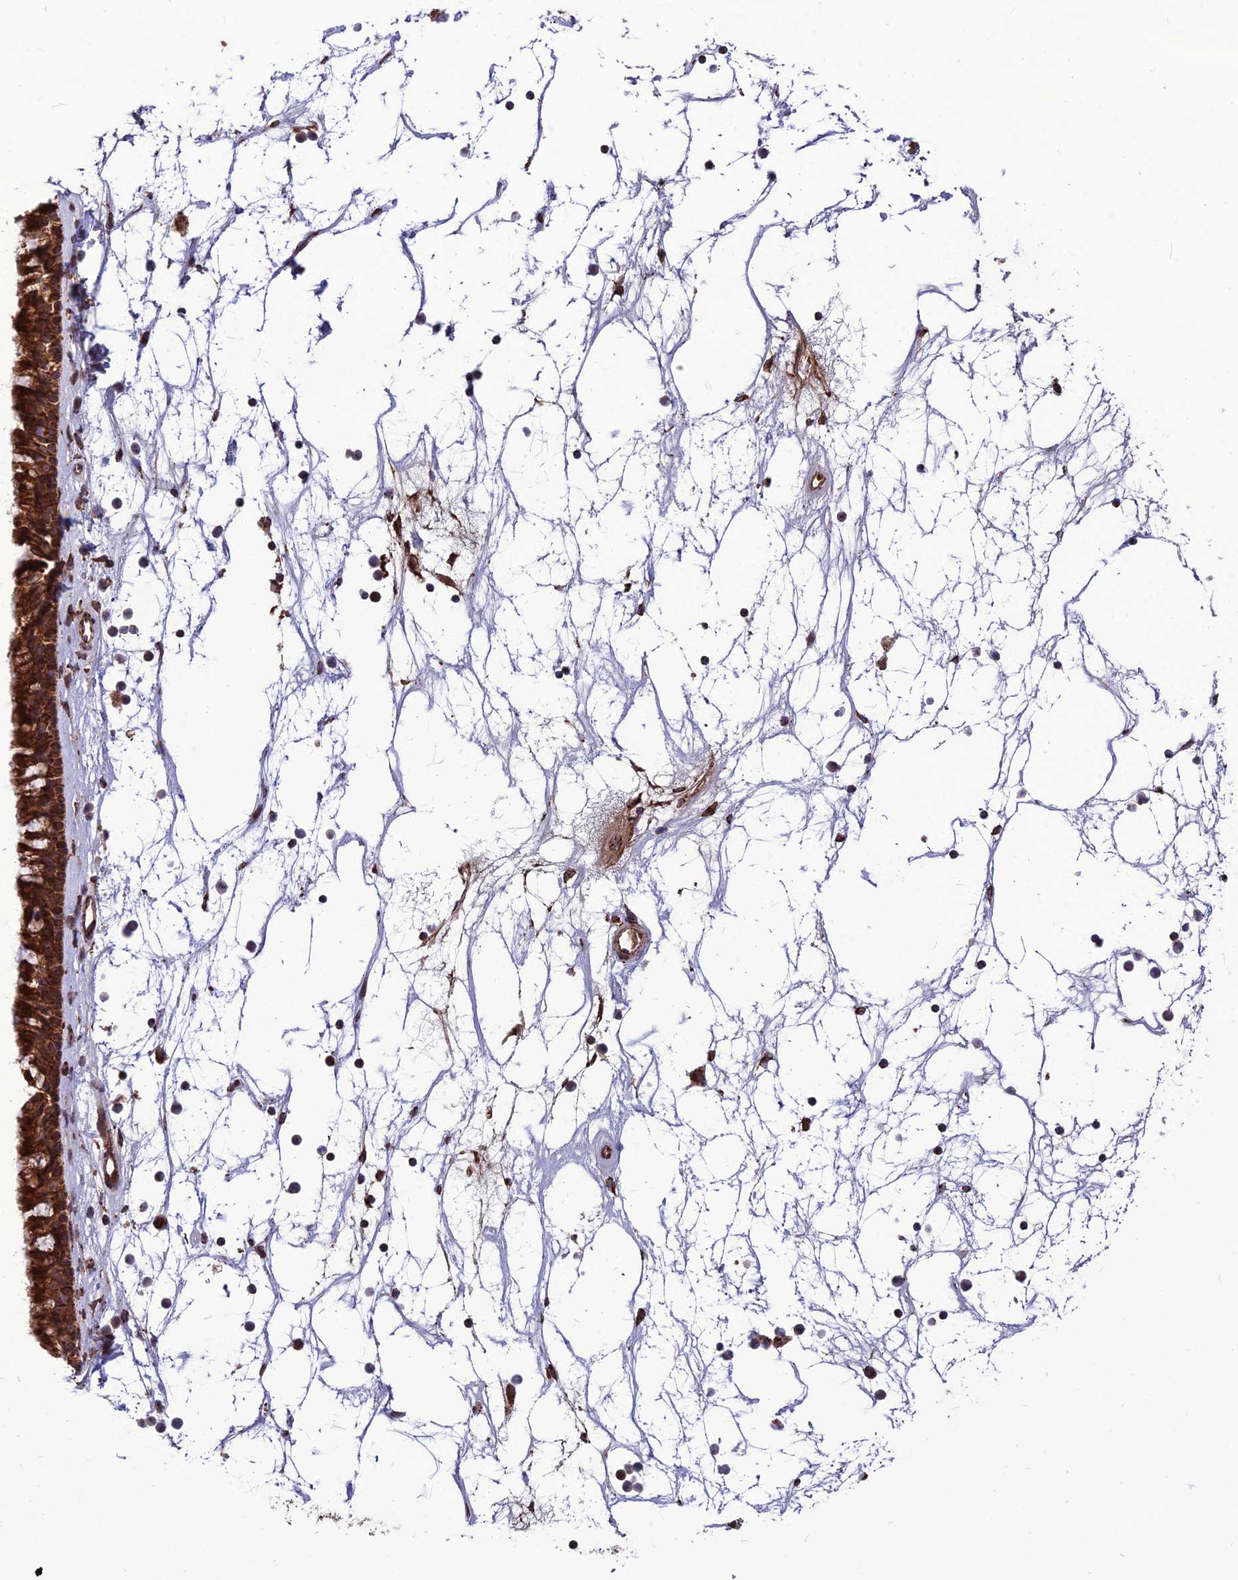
{"staining": {"intensity": "strong", "quantity": ">75%", "location": "cytoplasmic/membranous"}, "tissue": "nasopharynx", "cell_type": "Respiratory epithelial cells", "image_type": "normal", "snomed": [{"axis": "morphology", "description": "Normal tissue, NOS"}, {"axis": "topography", "description": "Nasopharynx"}], "caption": "IHC histopathology image of benign human nasopharynx stained for a protein (brown), which shows high levels of strong cytoplasmic/membranous positivity in about >75% of respiratory epithelial cells.", "gene": "CRTAP", "patient": {"sex": "male", "age": 64}}